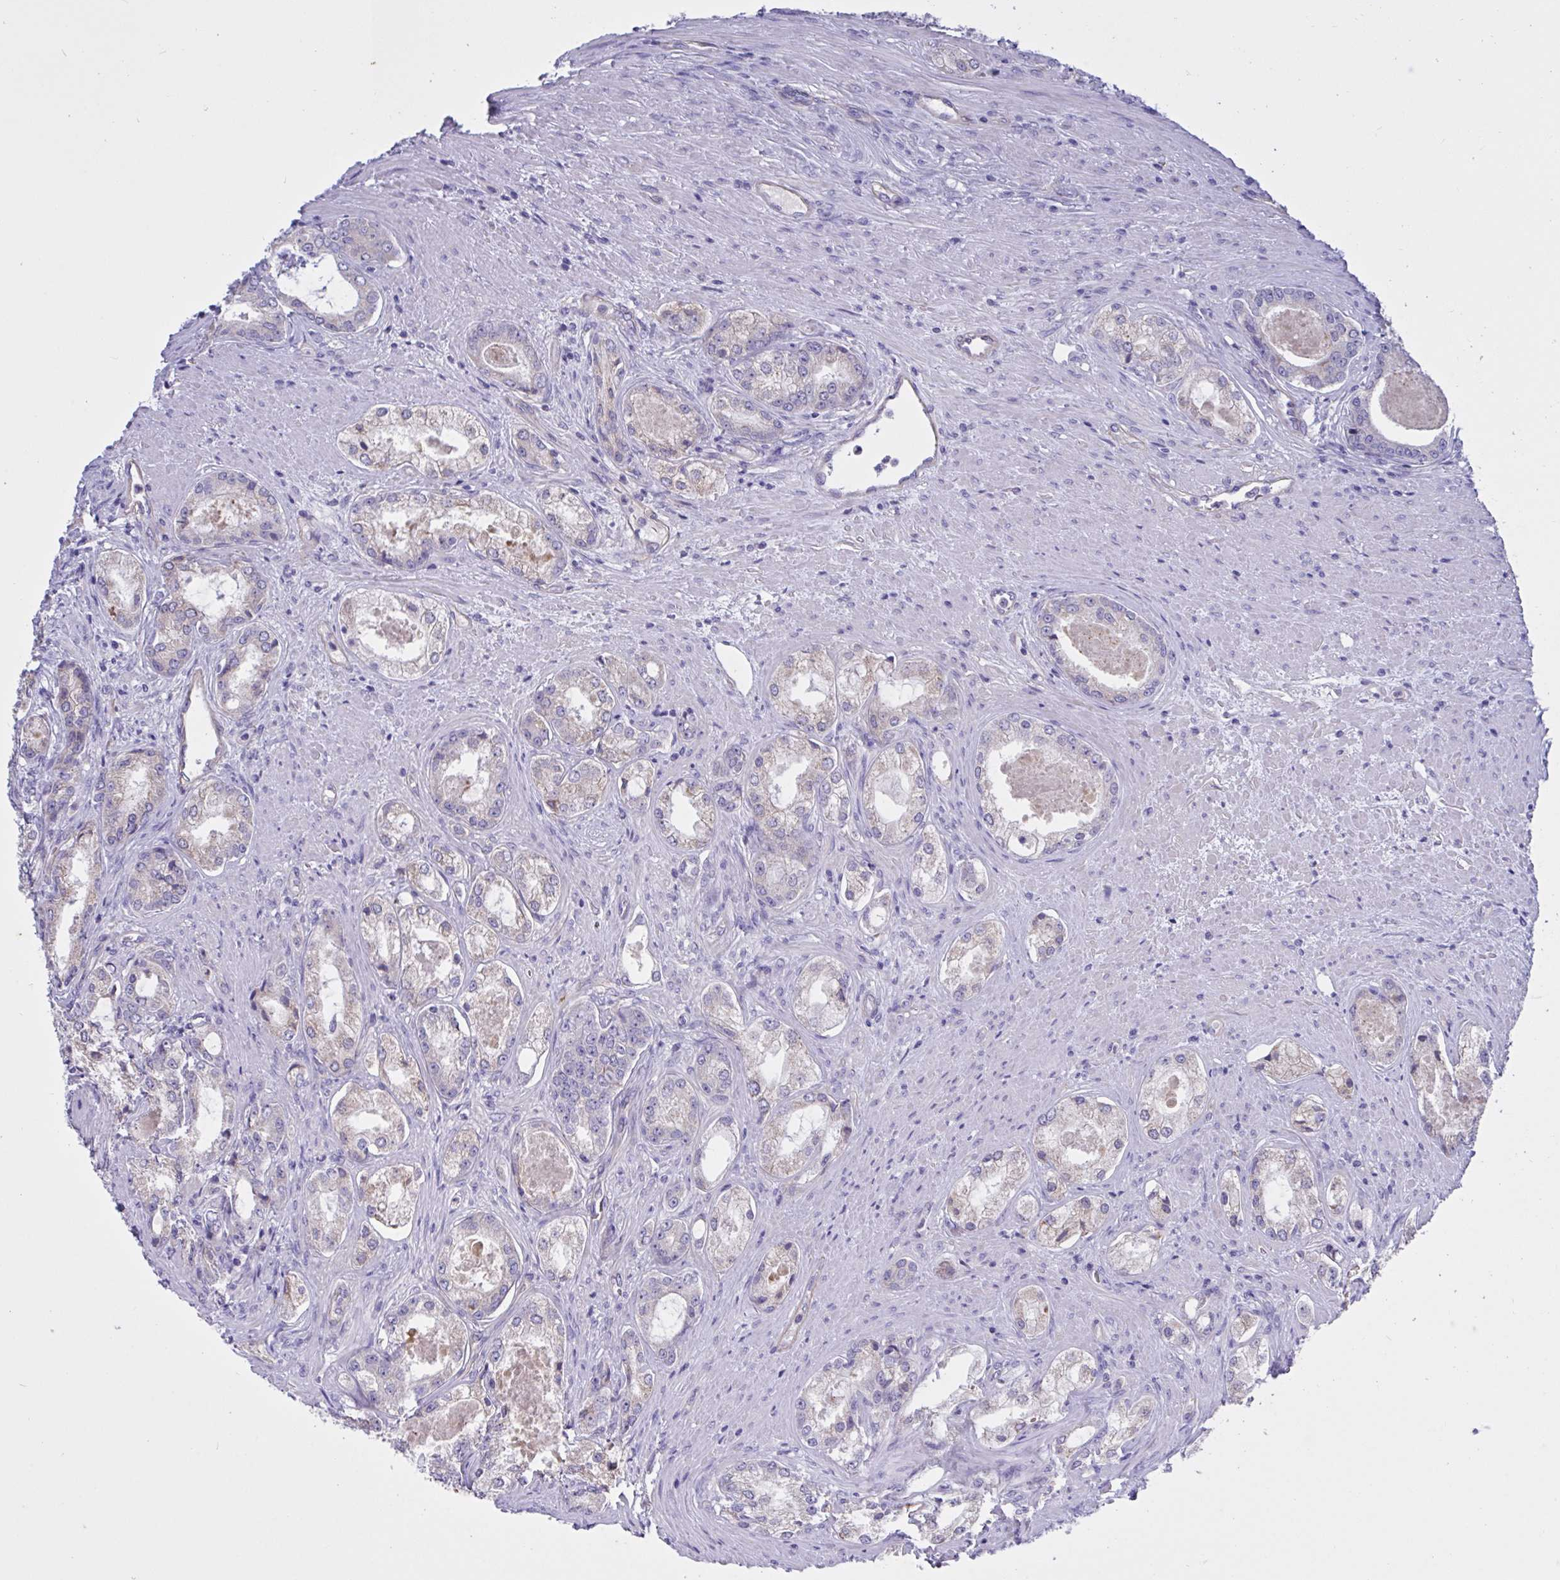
{"staining": {"intensity": "weak", "quantity": "<25%", "location": "cytoplasmic/membranous"}, "tissue": "prostate cancer", "cell_type": "Tumor cells", "image_type": "cancer", "snomed": [{"axis": "morphology", "description": "Adenocarcinoma, Low grade"}, {"axis": "topography", "description": "Prostate"}], "caption": "Prostate cancer was stained to show a protein in brown. There is no significant positivity in tumor cells. (DAB (3,3'-diaminobenzidine) immunohistochemistry with hematoxylin counter stain).", "gene": "SLC66A1", "patient": {"sex": "male", "age": 68}}